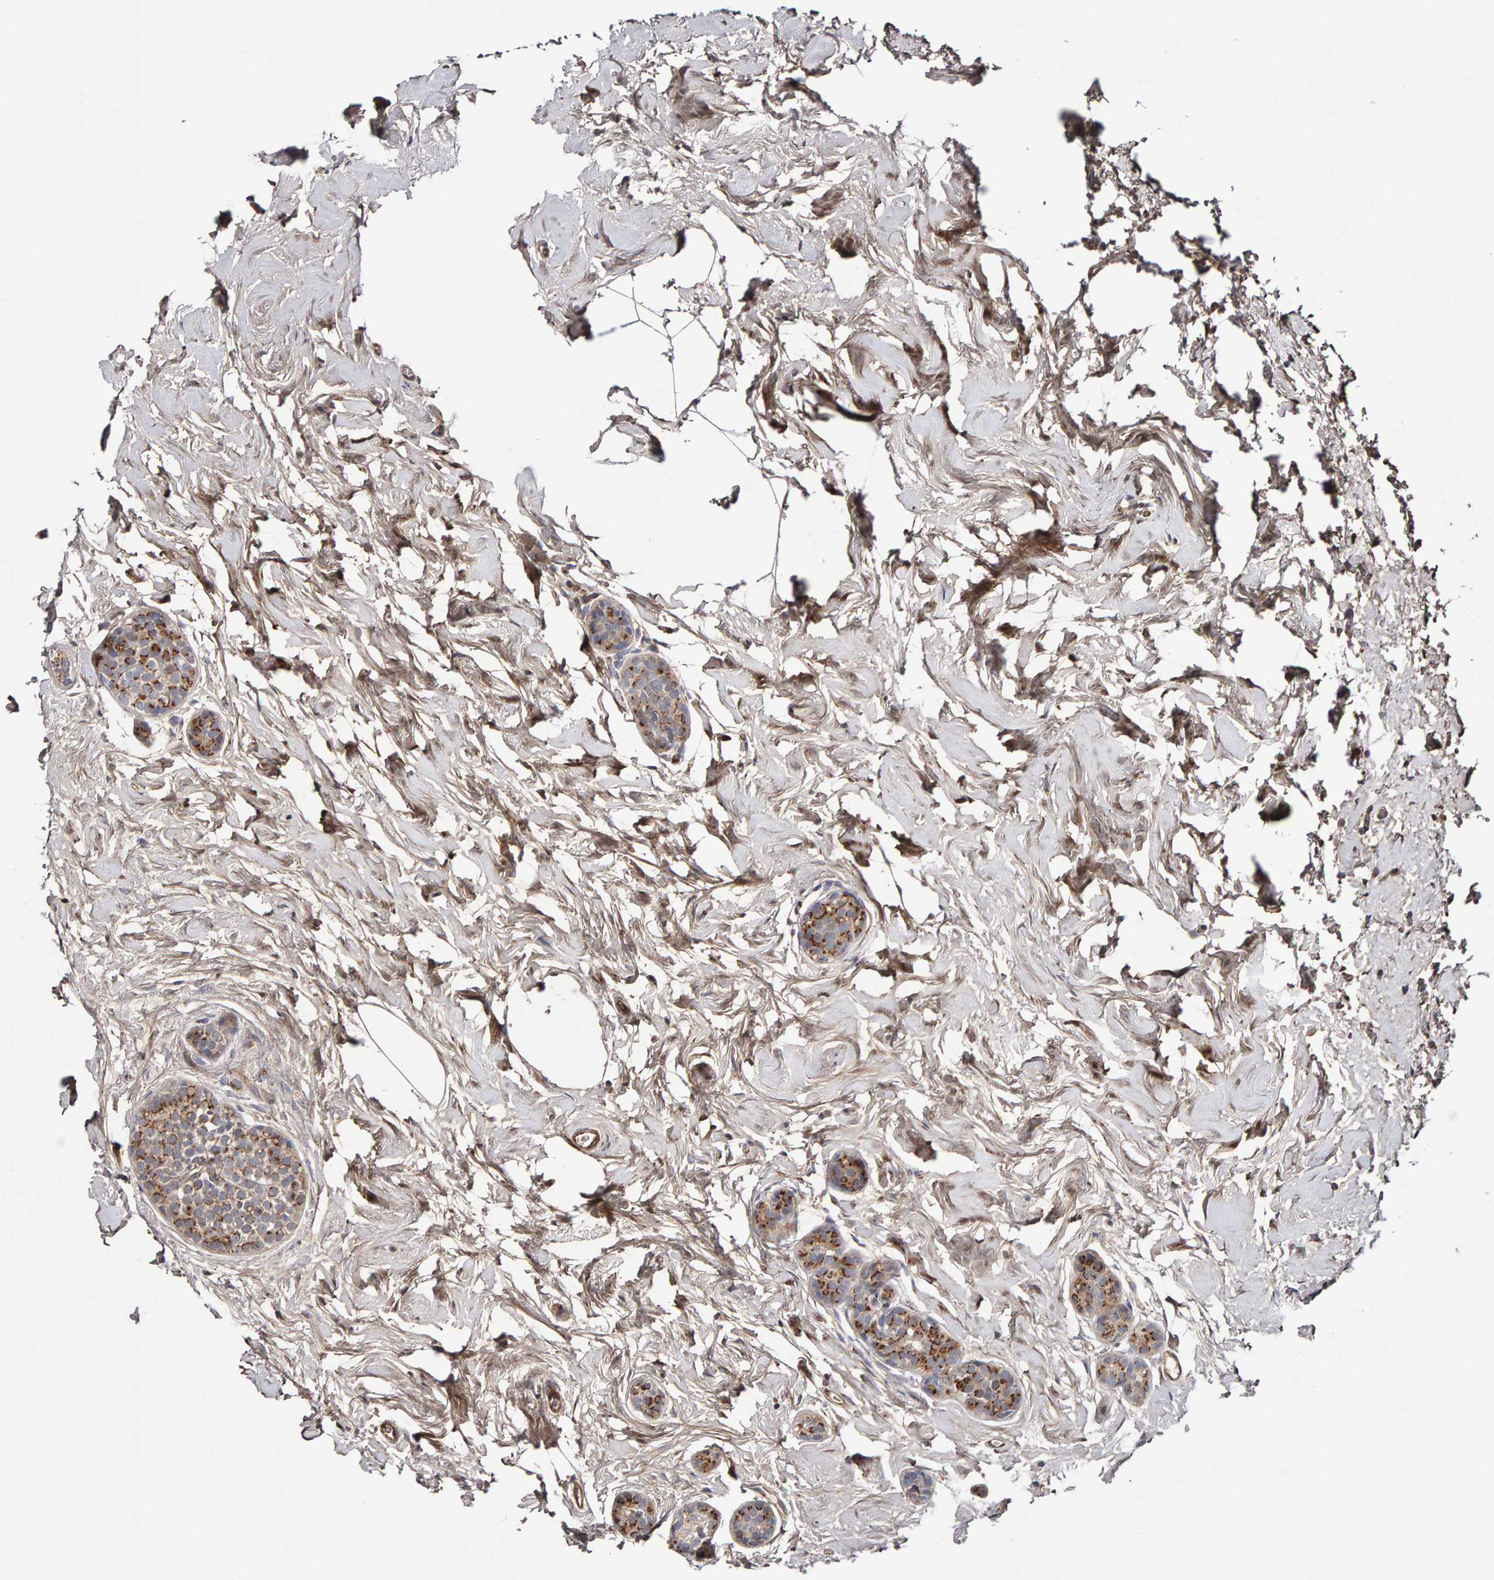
{"staining": {"intensity": "moderate", "quantity": ">75%", "location": "cytoplasmic/membranous"}, "tissue": "breast cancer", "cell_type": "Tumor cells", "image_type": "cancer", "snomed": [{"axis": "morphology", "description": "Duct carcinoma"}, {"axis": "topography", "description": "Breast"}], "caption": "DAB immunohistochemical staining of human breast cancer (intraductal carcinoma) exhibits moderate cytoplasmic/membranous protein staining in about >75% of tumor cells. Immunohistochemistry (ihc) stains the protein in brown and the nuclei are stained blue.", "gene": "CANT1", "patient": {"sex": "female", "age": 55}}